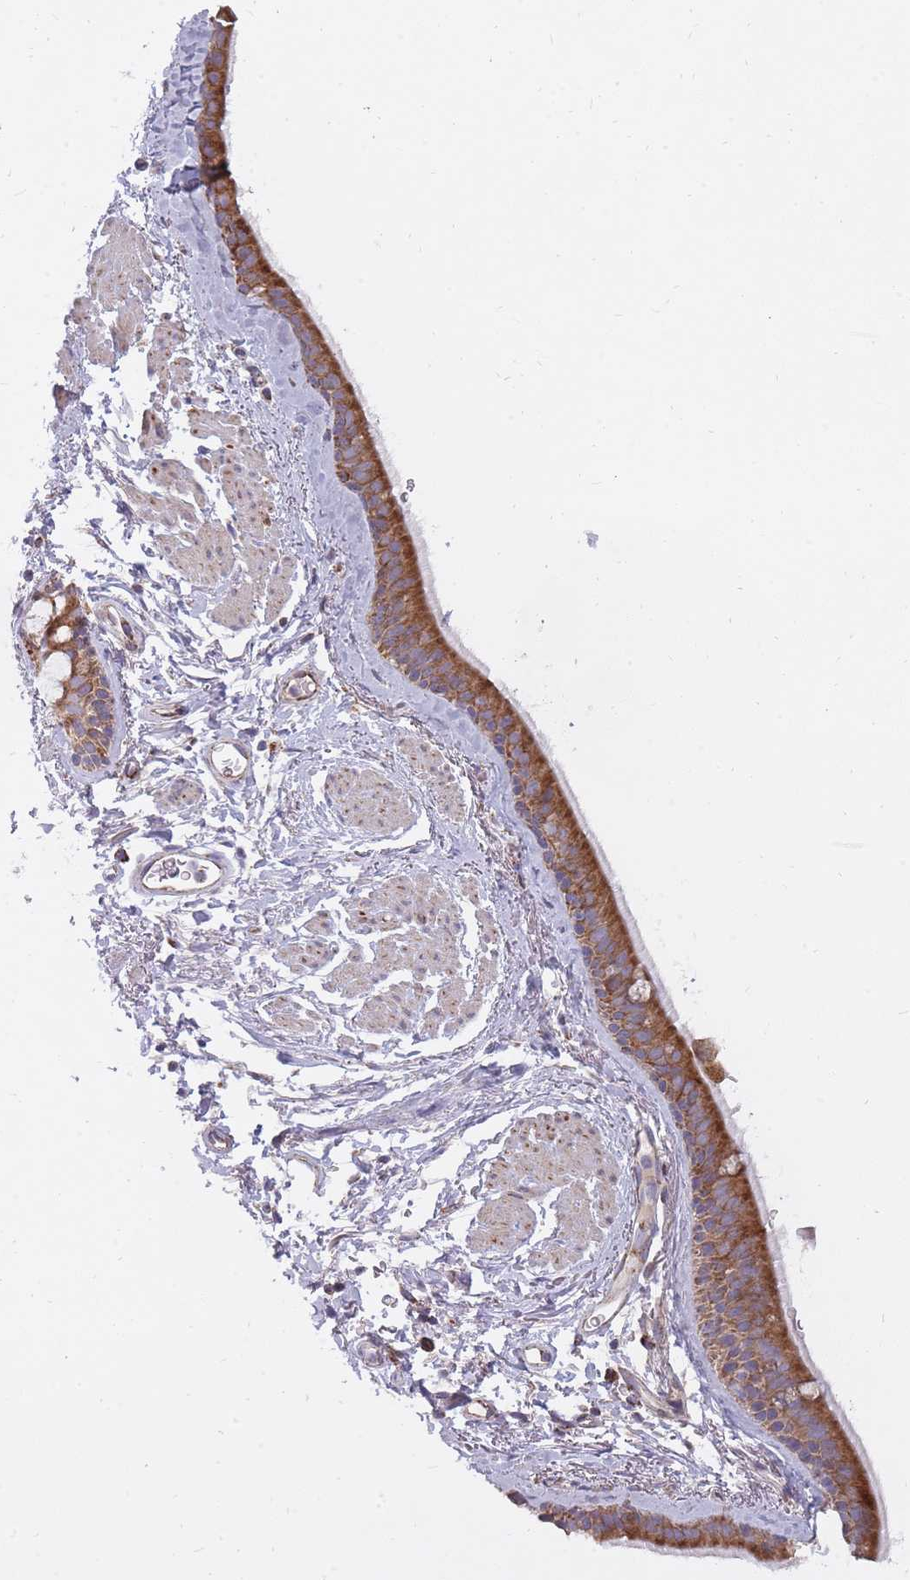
{"staining": {"intensity": "moderate", "quantity": ">75%", "location": "cytoplasmic/membranous"}, "tissue": "bronchus", "cell_type": "Respiratory epithelial cells", "image_type": "normal", "snomed": [{"axis": "morphology", "description": "Normal tissue, NOS"}, {"axis": "topography", "description": "Lymph node"}, {"axis": "topography", "description": "Cartilage tissue"}, {"axis": "topography", "description": "Bronchus"}], "caption": "An immunohistochemistry micrograph of benign tissue is shown. Protein staining in brown shows moderate cytoplasmic/membranous positivity in bronchus within respiratory epithelial cells. (Brightfield microscopy of DAB IHC at high magnification).", "gene": "ALKBH4", "patient": {"sex": "female", "age": 70}}